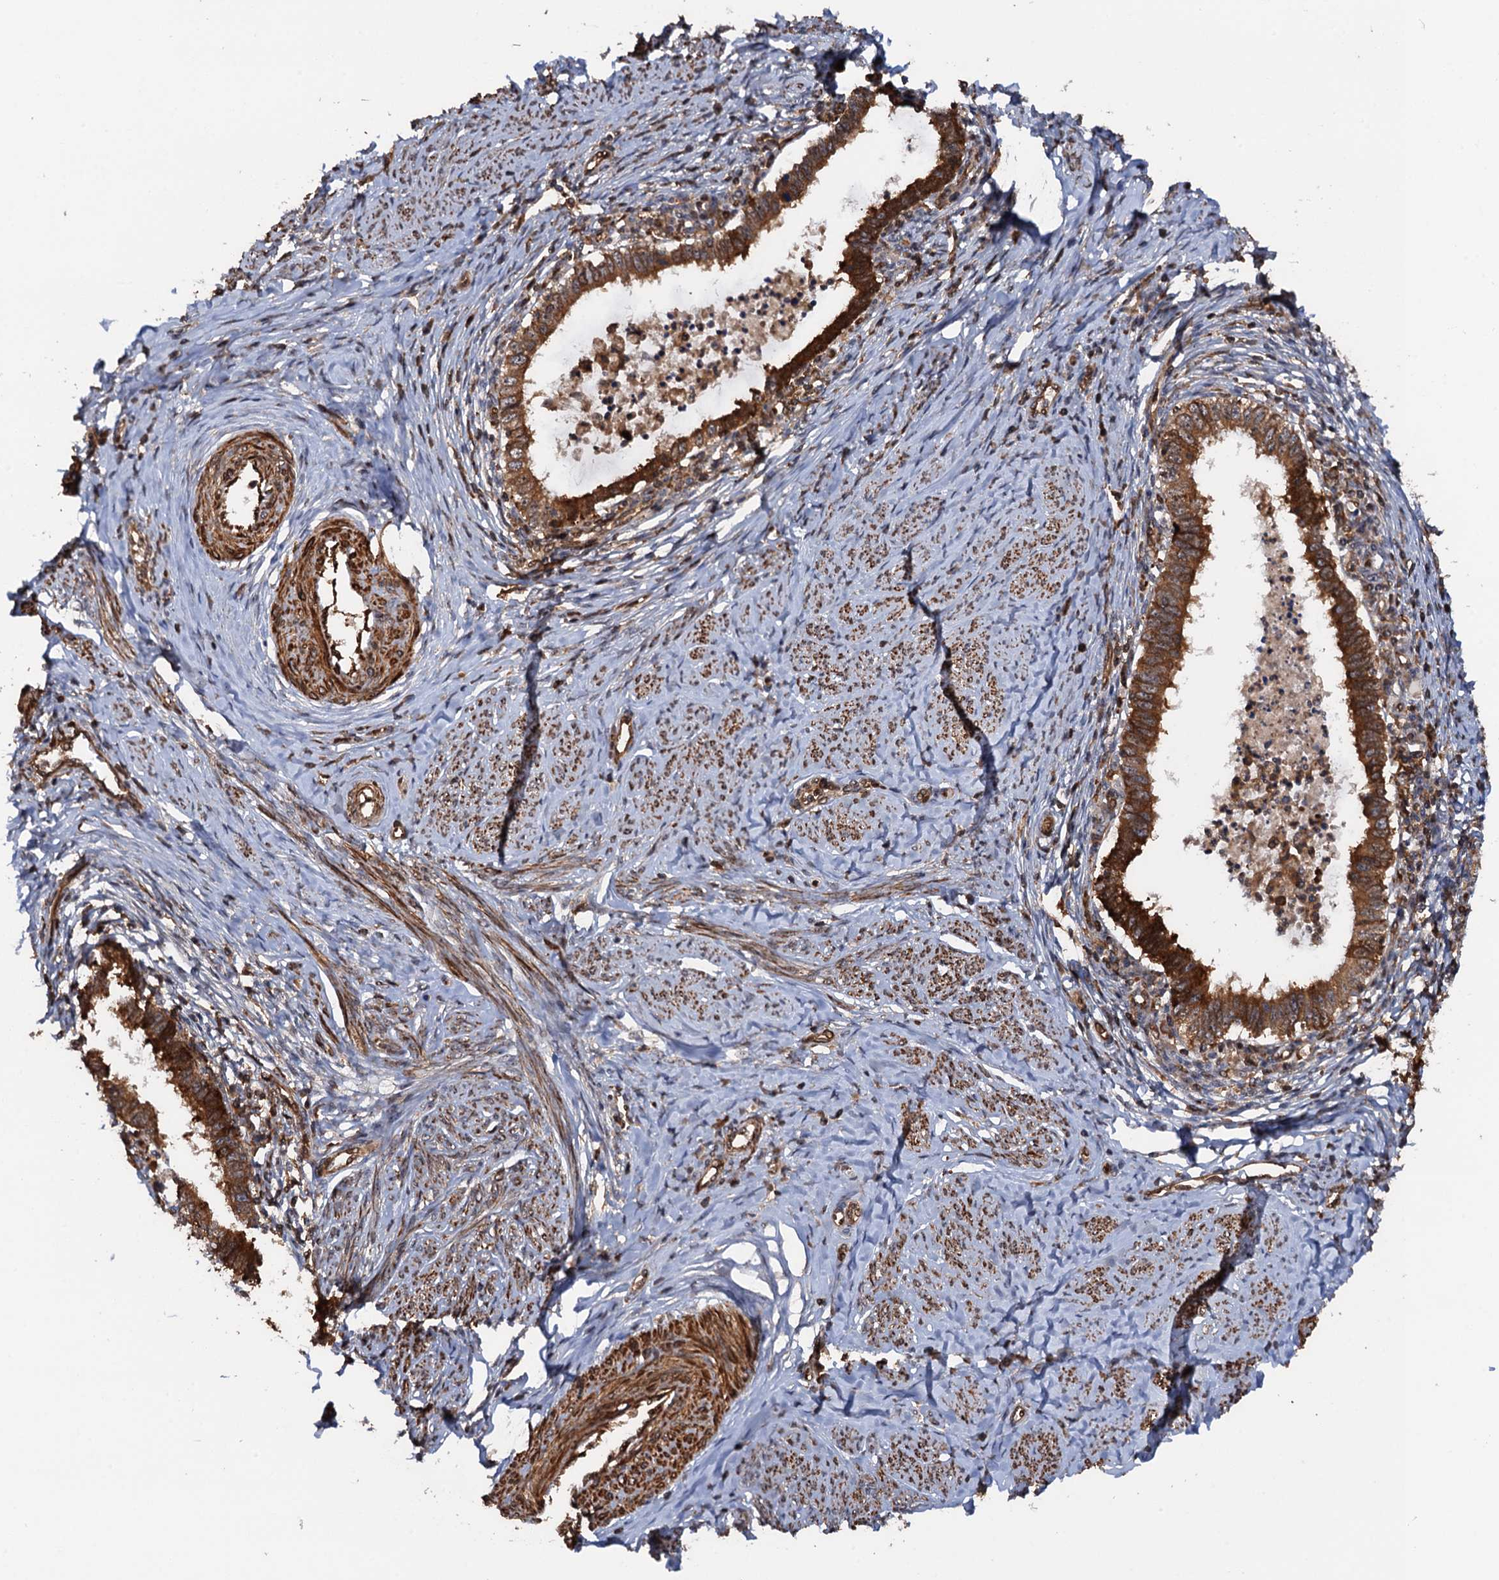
{"staining": {"intensity": "strong", "quantity": ">75%", "location": "cytoplasmic/membranous"}, "tissue": "cervical cancer", "cell_type": "Tumor cells", "image_type": "cancer", "snomed": [{"axis": "morphology", "description": "Adenocarcinoma, NOS"}, {"axis": "topography", "description": "Cervix"}], "caption": "A micrograph of human cervical cancer stained for a protein demonstrates strong cytoplasmic/membranous brown staining in tumor cells.", "gene": "BORA", "patient": {"sex": "female", "age": 36}}